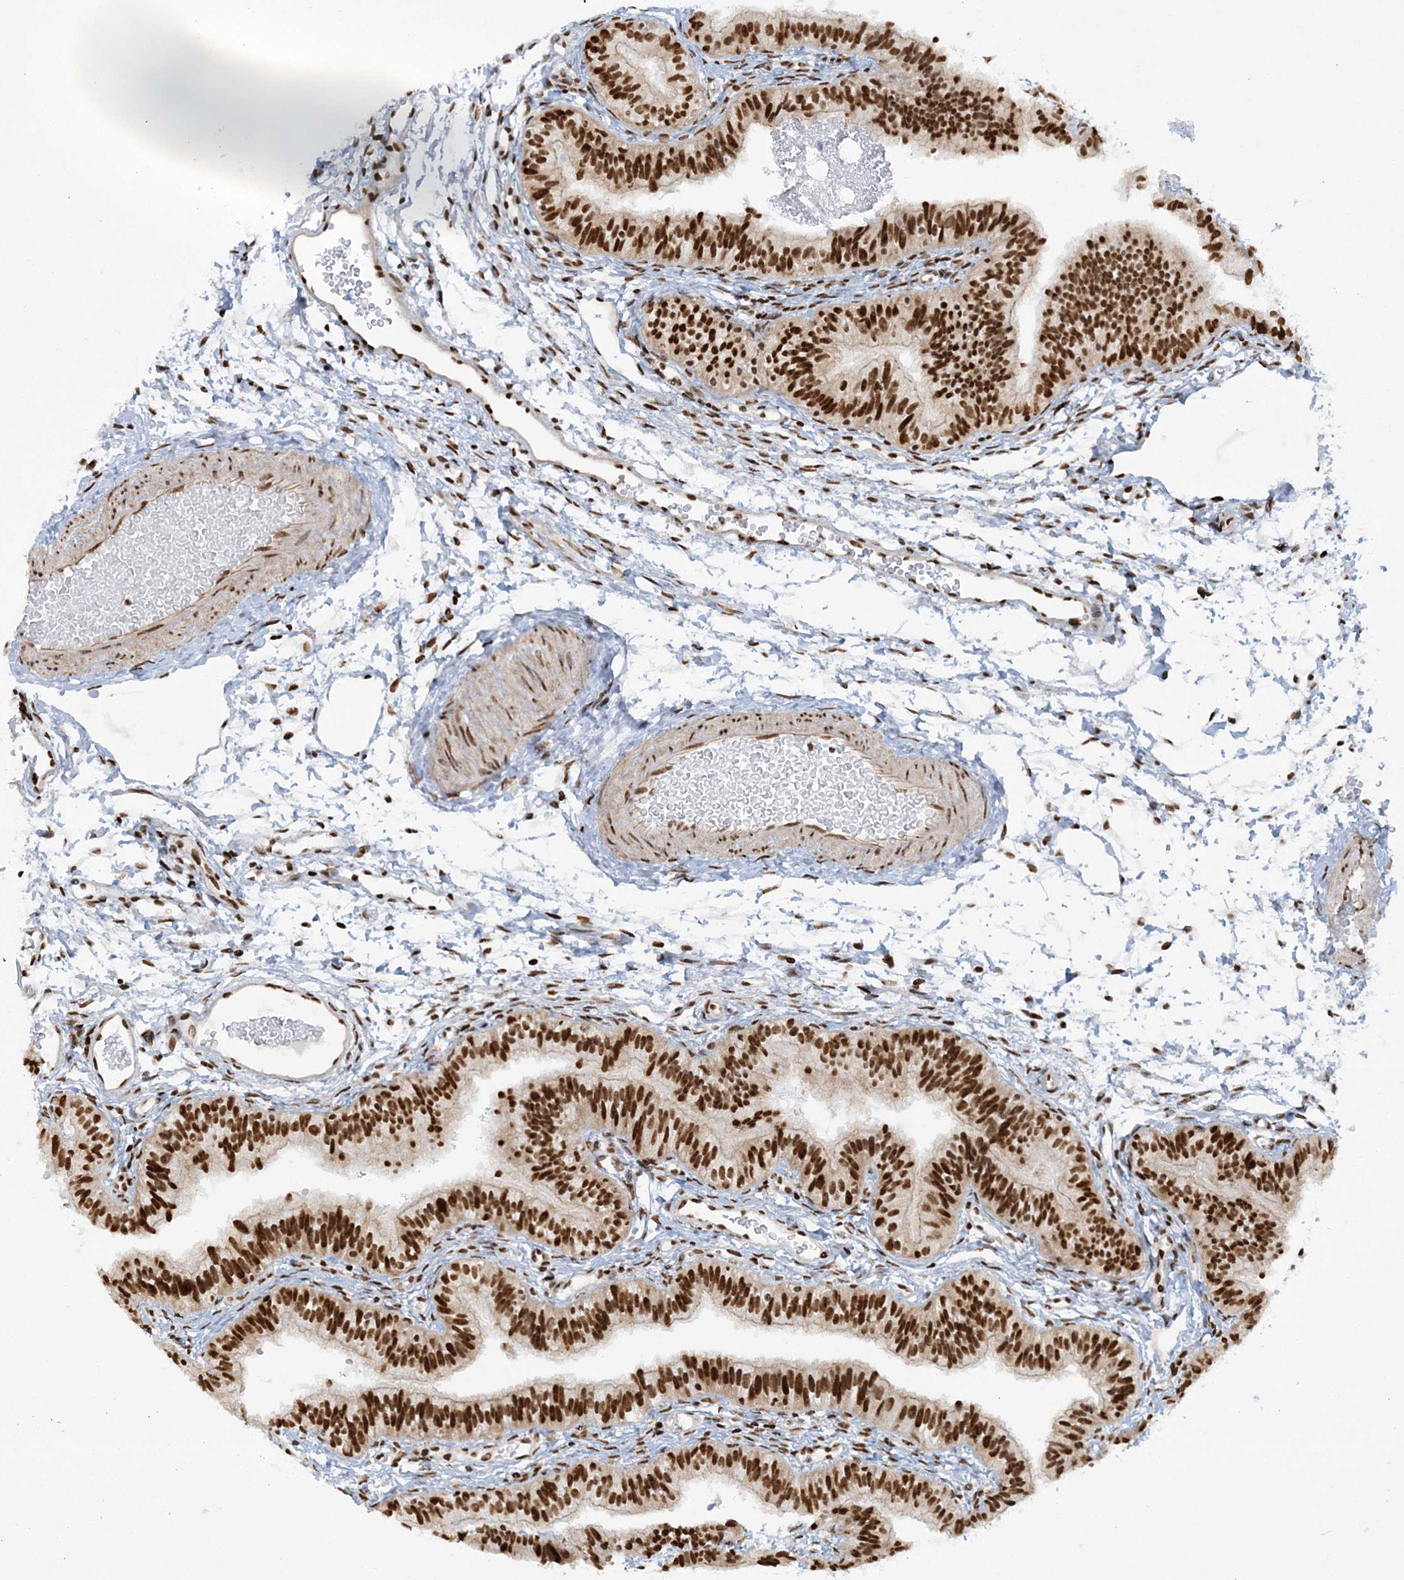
{"staining": {"intensity": "strong", "quantity": ">75%", "location": "nuclear"}, "tissue": "fallopian tube", "cell_type": "Glandular cells", "image_type": "normal", "snomed": [{"axis": "morphology", "description": "Normal tissue, NOS"}, {"axis": "topography", "description": "Fallopian tube"}], "caption": "DAB immunohistochemical staining of normal human fallopian tube reveals strong nuclear protein positivity in approximately >75% of glandular cells. (brown staining indicates protein expression, while blue staining denotes nuclei).", "gene": "DELE1", "patient": {"sex": "female", "age": 35}}